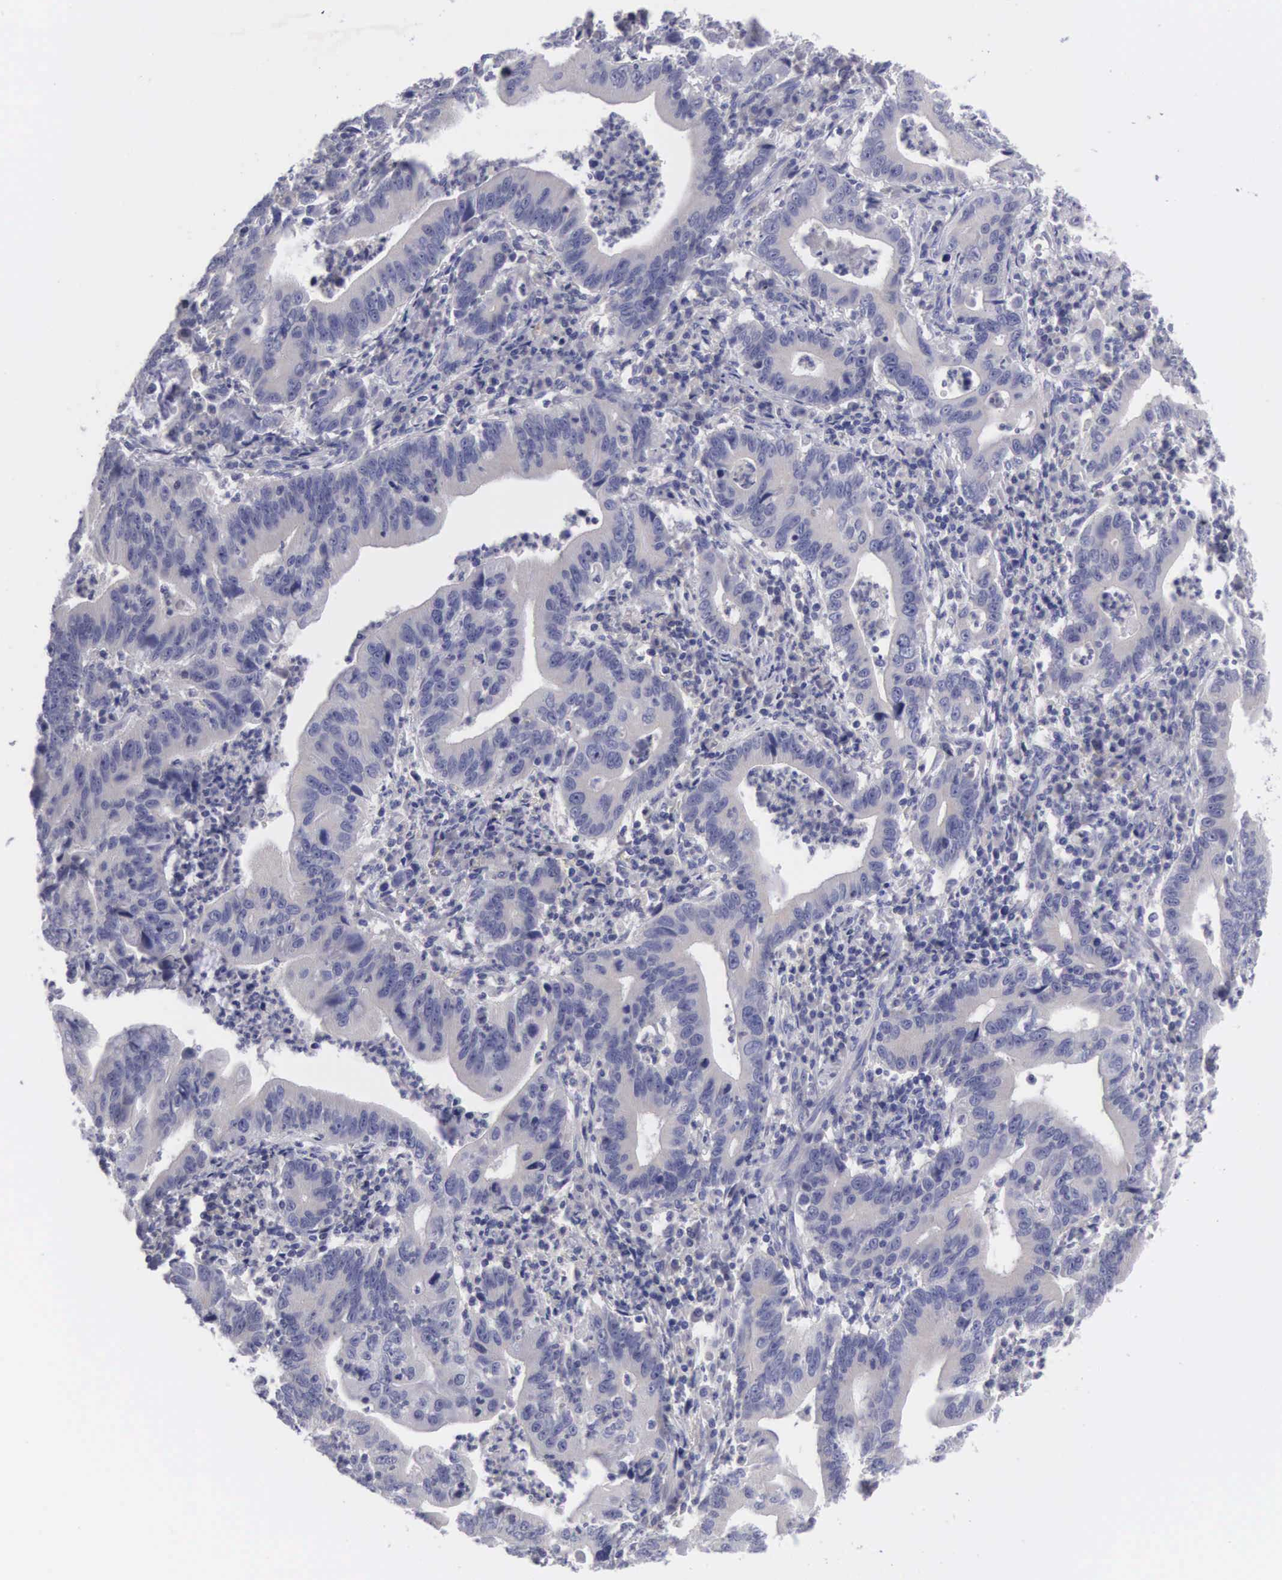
{"staining": {"intensity": "negative", "quantity": "none", "location": "none"}, "tissue": "stomach cancer", "cell_type": "Tumor cells", "image_type": "cancer", "snomed": [{"axis": "morphology", "description": "Adenocarcinoma, NOS"}, {"axis": "topography", "description": "Stomach, upper"}], "caption": "High magnification brightfield microscopy of stomach adenocarcinoma stained with DAB (brown) and counterstained with hematoxylin (blue): tumor cells show no significant staining.", "gene": "SLITRK4", "patient": {"sex": "male", "age": 63}}